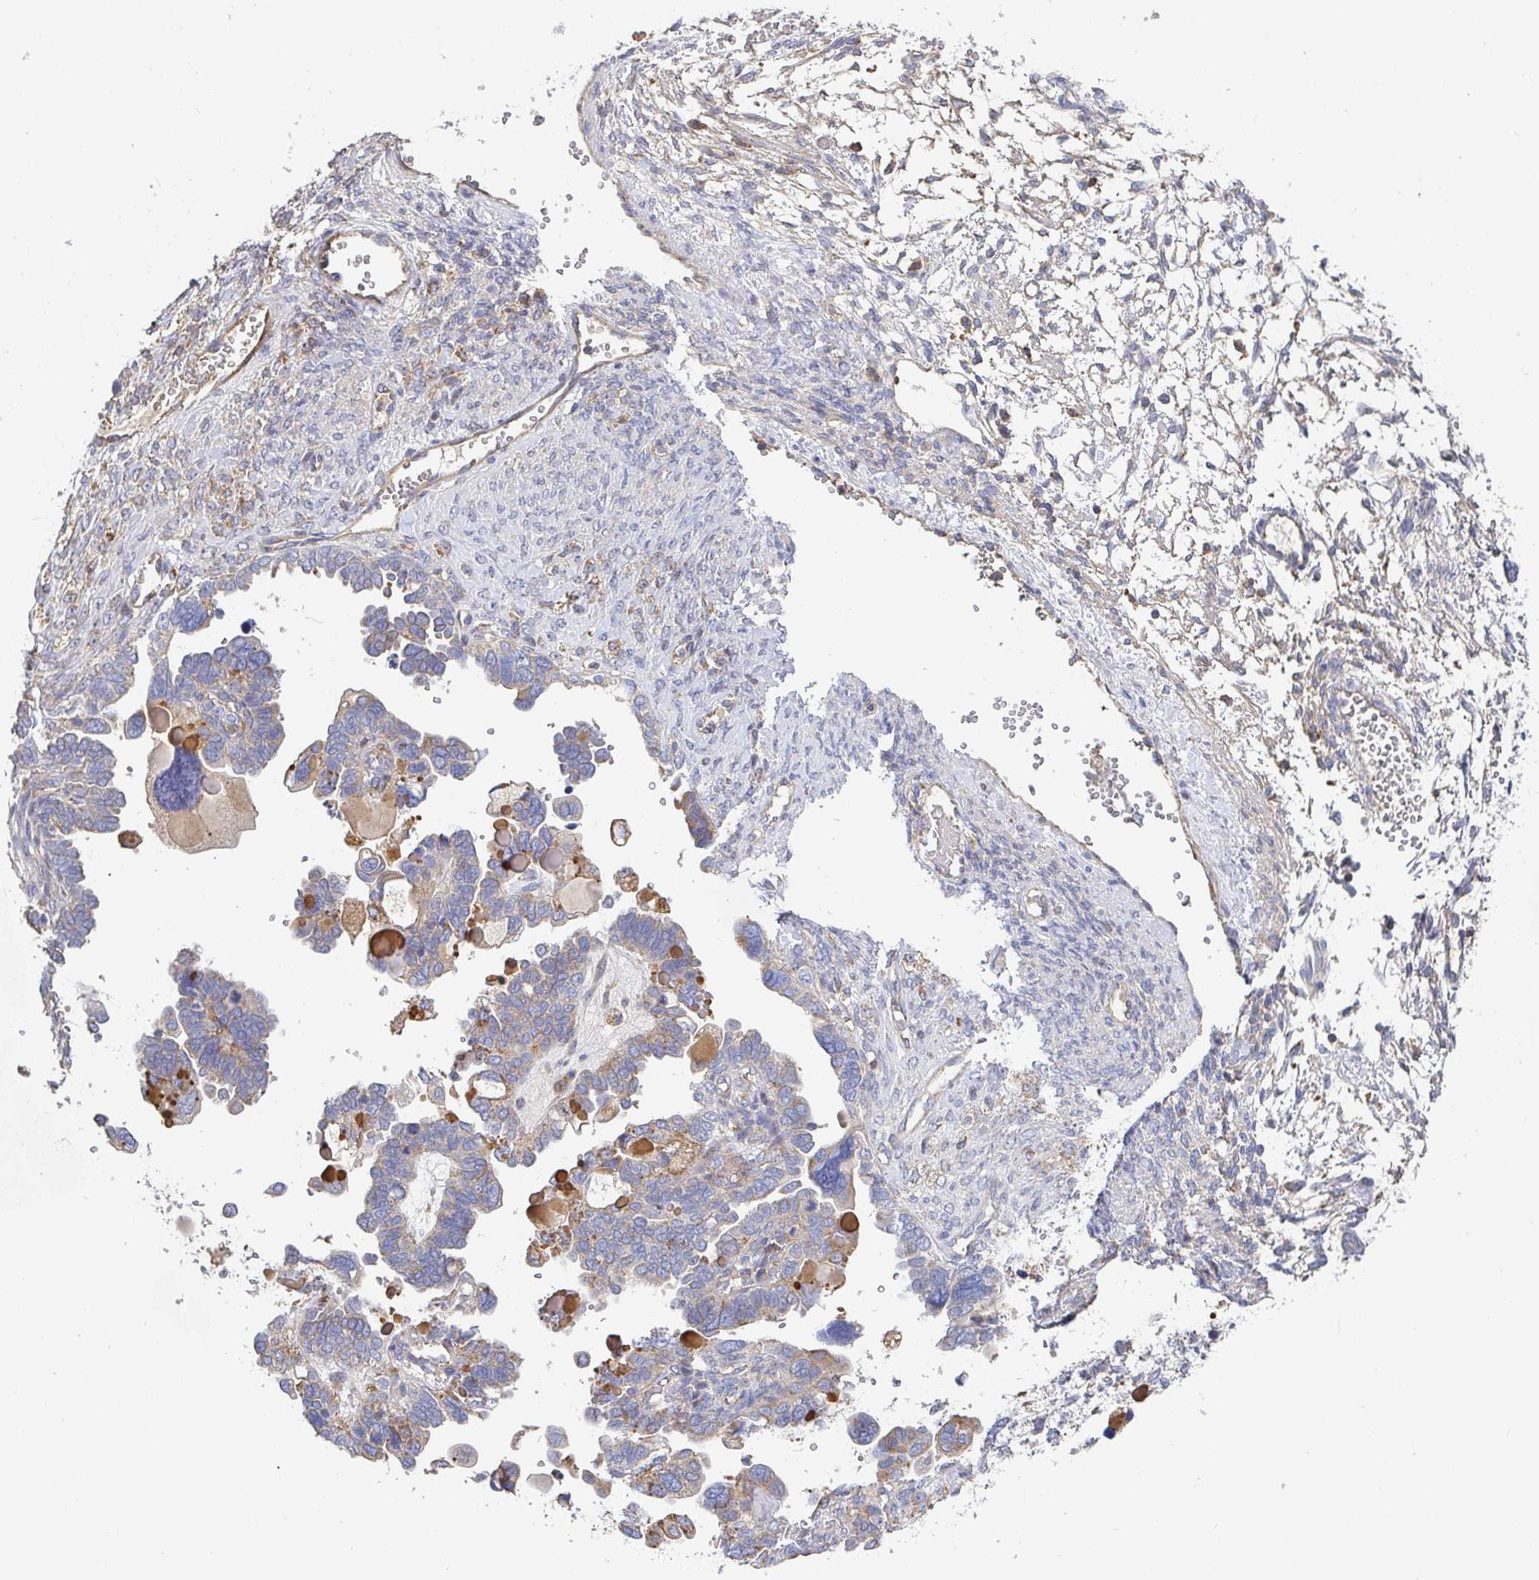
{"staining": {"intensity": "weak", "quantity": "25%-75%", "location": "cytoplasmic/membranous"}, "tissue": "ovarian cancer", "cell_type": "Tumor cells", "image_type": "cancer", "snomed": [{"axis": "morphology", "description": "Cystadenocarcinoma, serous, NOS"}, {"axis": "topography", "description": "Ovary"}], "caption": "Immunohistochemistry of human ovarian cancer demonstrates low levels of weak cytoplasmic/membranous positivity in about 25%-75% of tumor cells. (brown staining indicates protein expression, while blue staining denotes nuclei).", "gene": "IRAK2", "patient": {"sex": "female", "age": 51}}